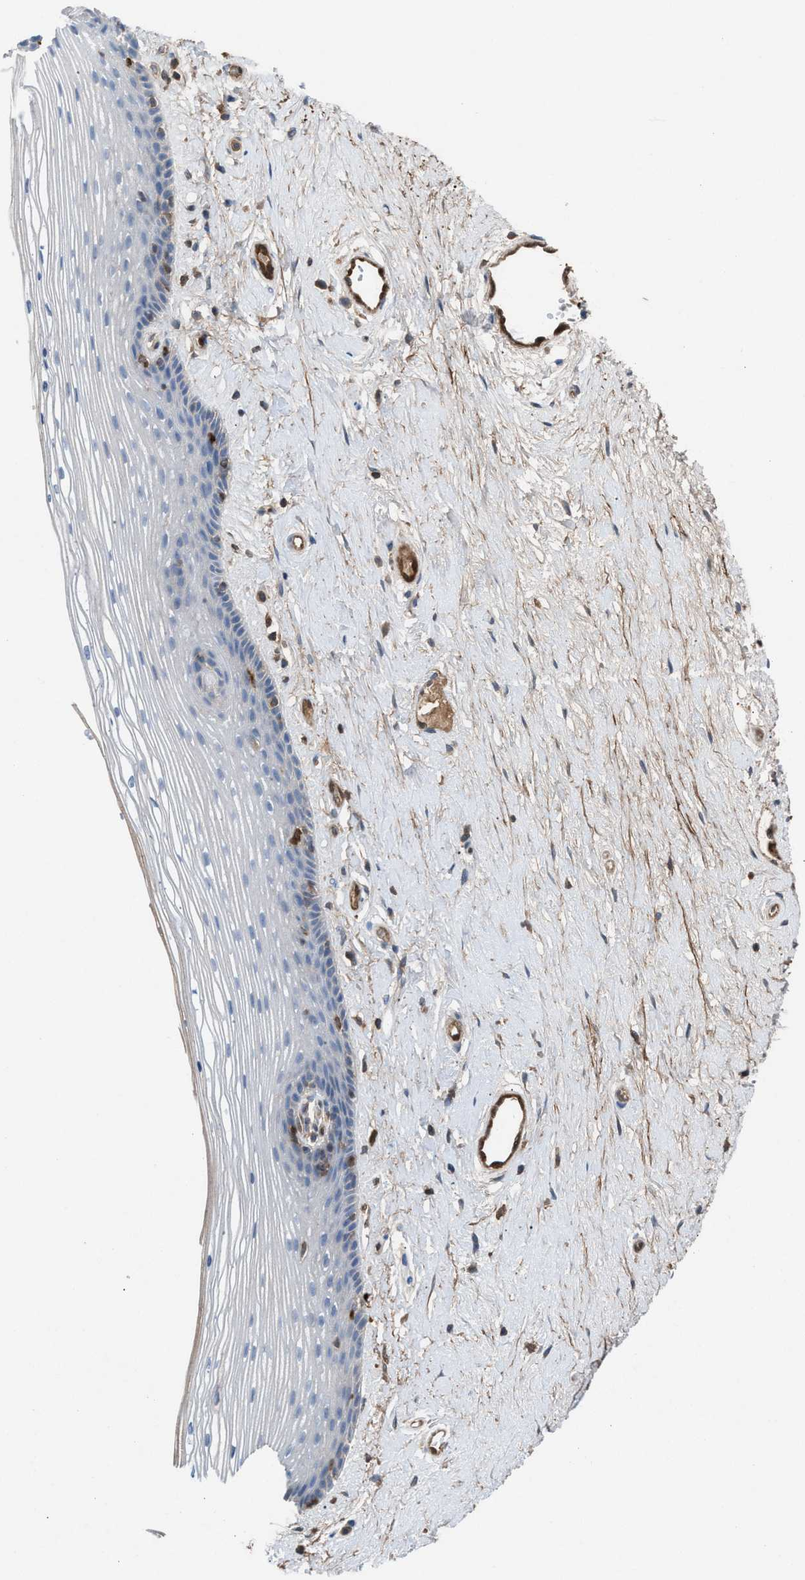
{"staining": {"intensity": "negative", "quantity": "none", "location": "none"}, "tissue": "vagina", "cell_type": "Squamous epithelial cells", "image_type": "normal", "snomed": [{"axis": "morphology", "description": "Normal tissue, NOS"}, {"axis": "topography", "description": "Vagina"}], "caption": "Squamous epithelial cells show no significant staining in benign vagina. Nuclei are stained in blue.", "gene": "TPK1", "patient": {"sex": "female", "age": 46}}